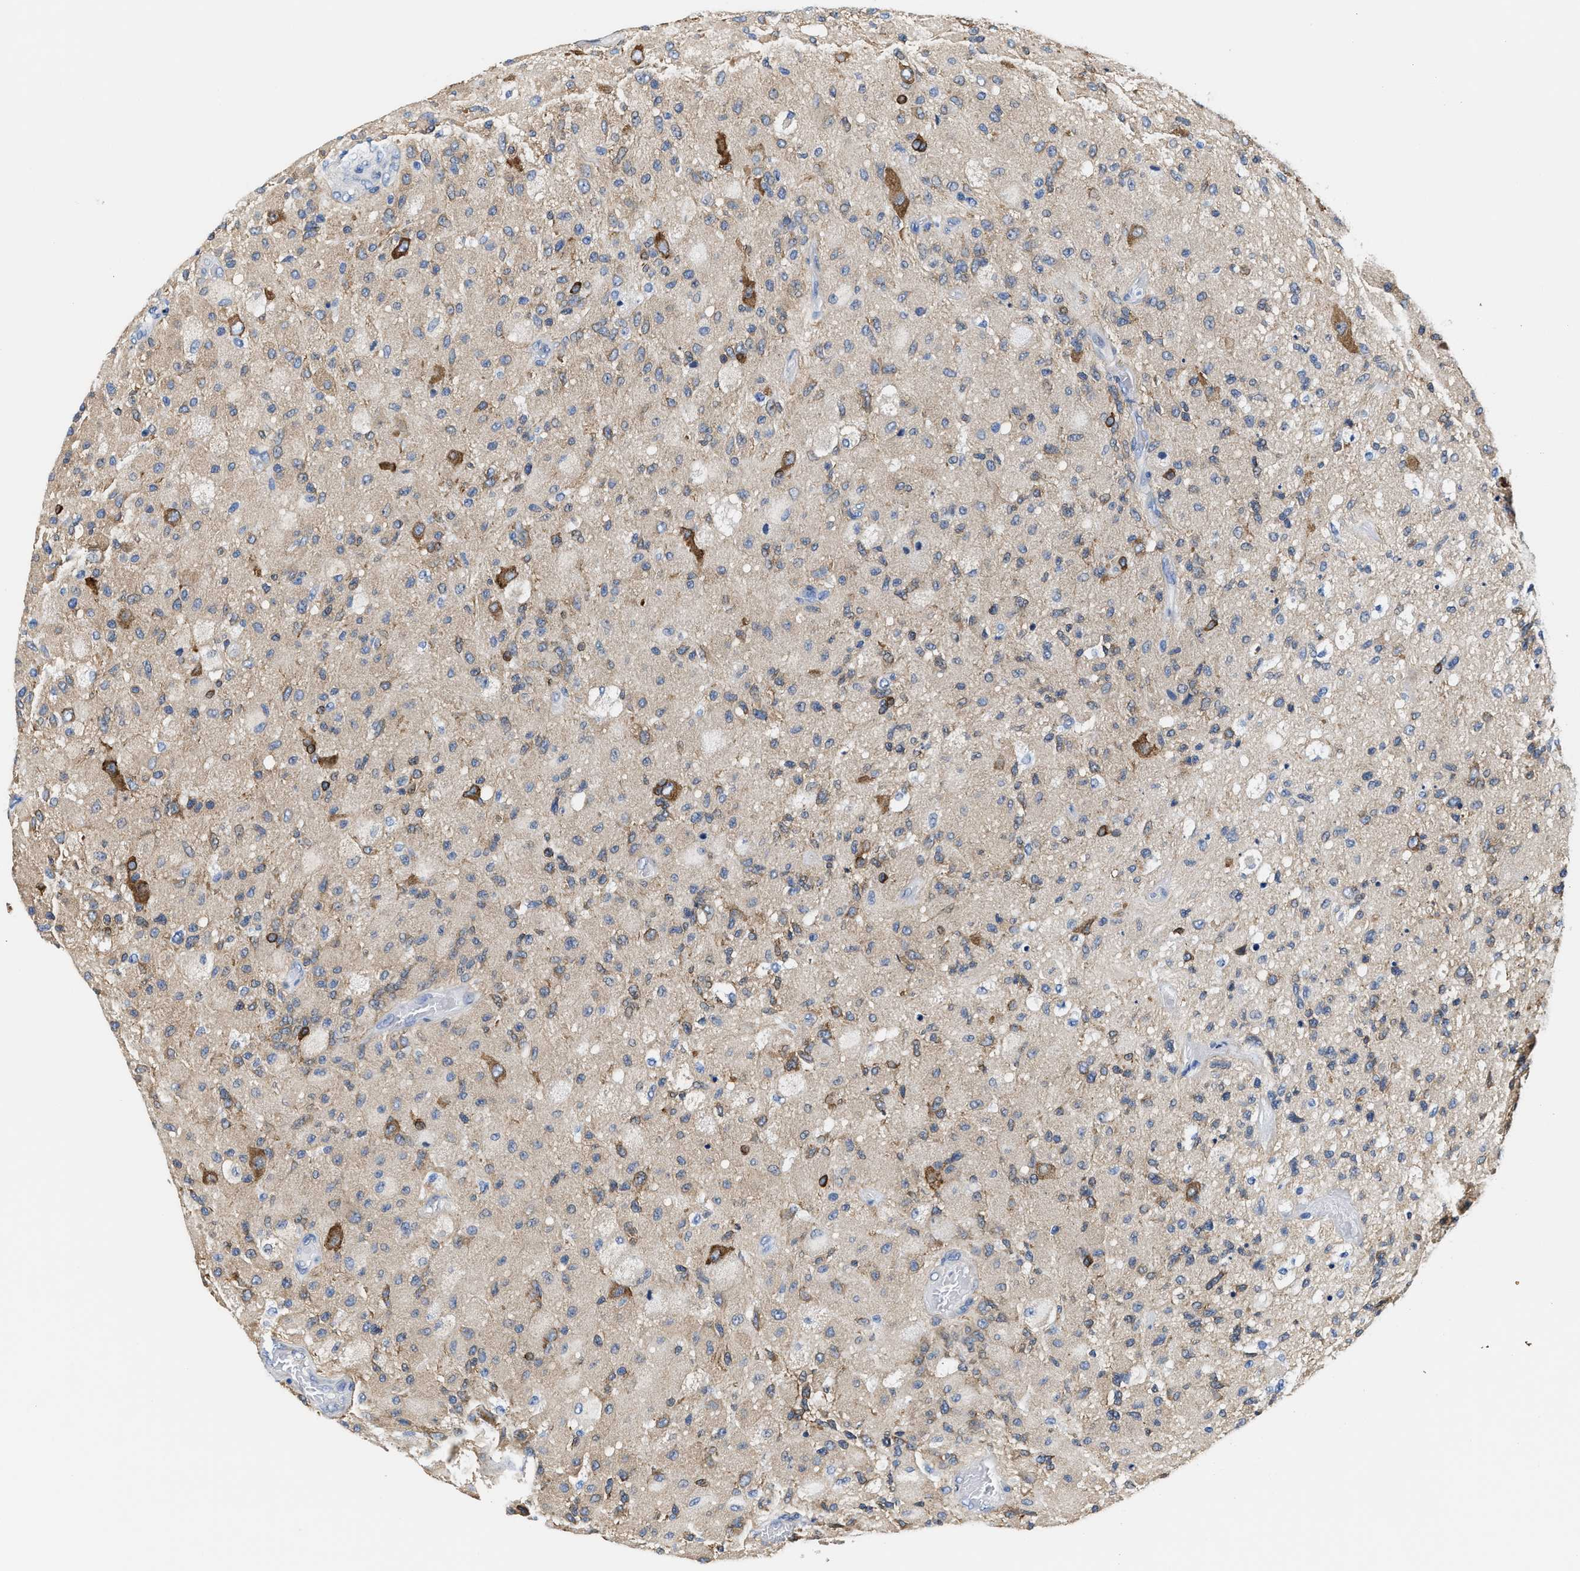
{"staining": {"intensity": "moderate", "quantity": "<25%", "location": "cytoplasmic/membranous"}, "tissue": "glioma", "cell_type": "Tumor cells", "image_type": "cancer", "snomed": [{"axis": "morphology", "description": "Normal tissue, NOS"}, {"axis": "morphology", "description": "Glioma, malignant, High grade"}, {"axis": "topography", "description": "Cerebral cortex"}], "caption": "A low amount of moderate cytoplasmic/membranous positivity is identified in about <25% of tumor cells in glioma tissue. The staining was performed using DAB (3,3'-diaminobenzidine) to visualize the protein expression in brown, while the nuclei were stained in blue with hematoxylin (Magnification: 20x).", "gene": "DSCAM", "patient": {"sex": "male", "age": 77}}